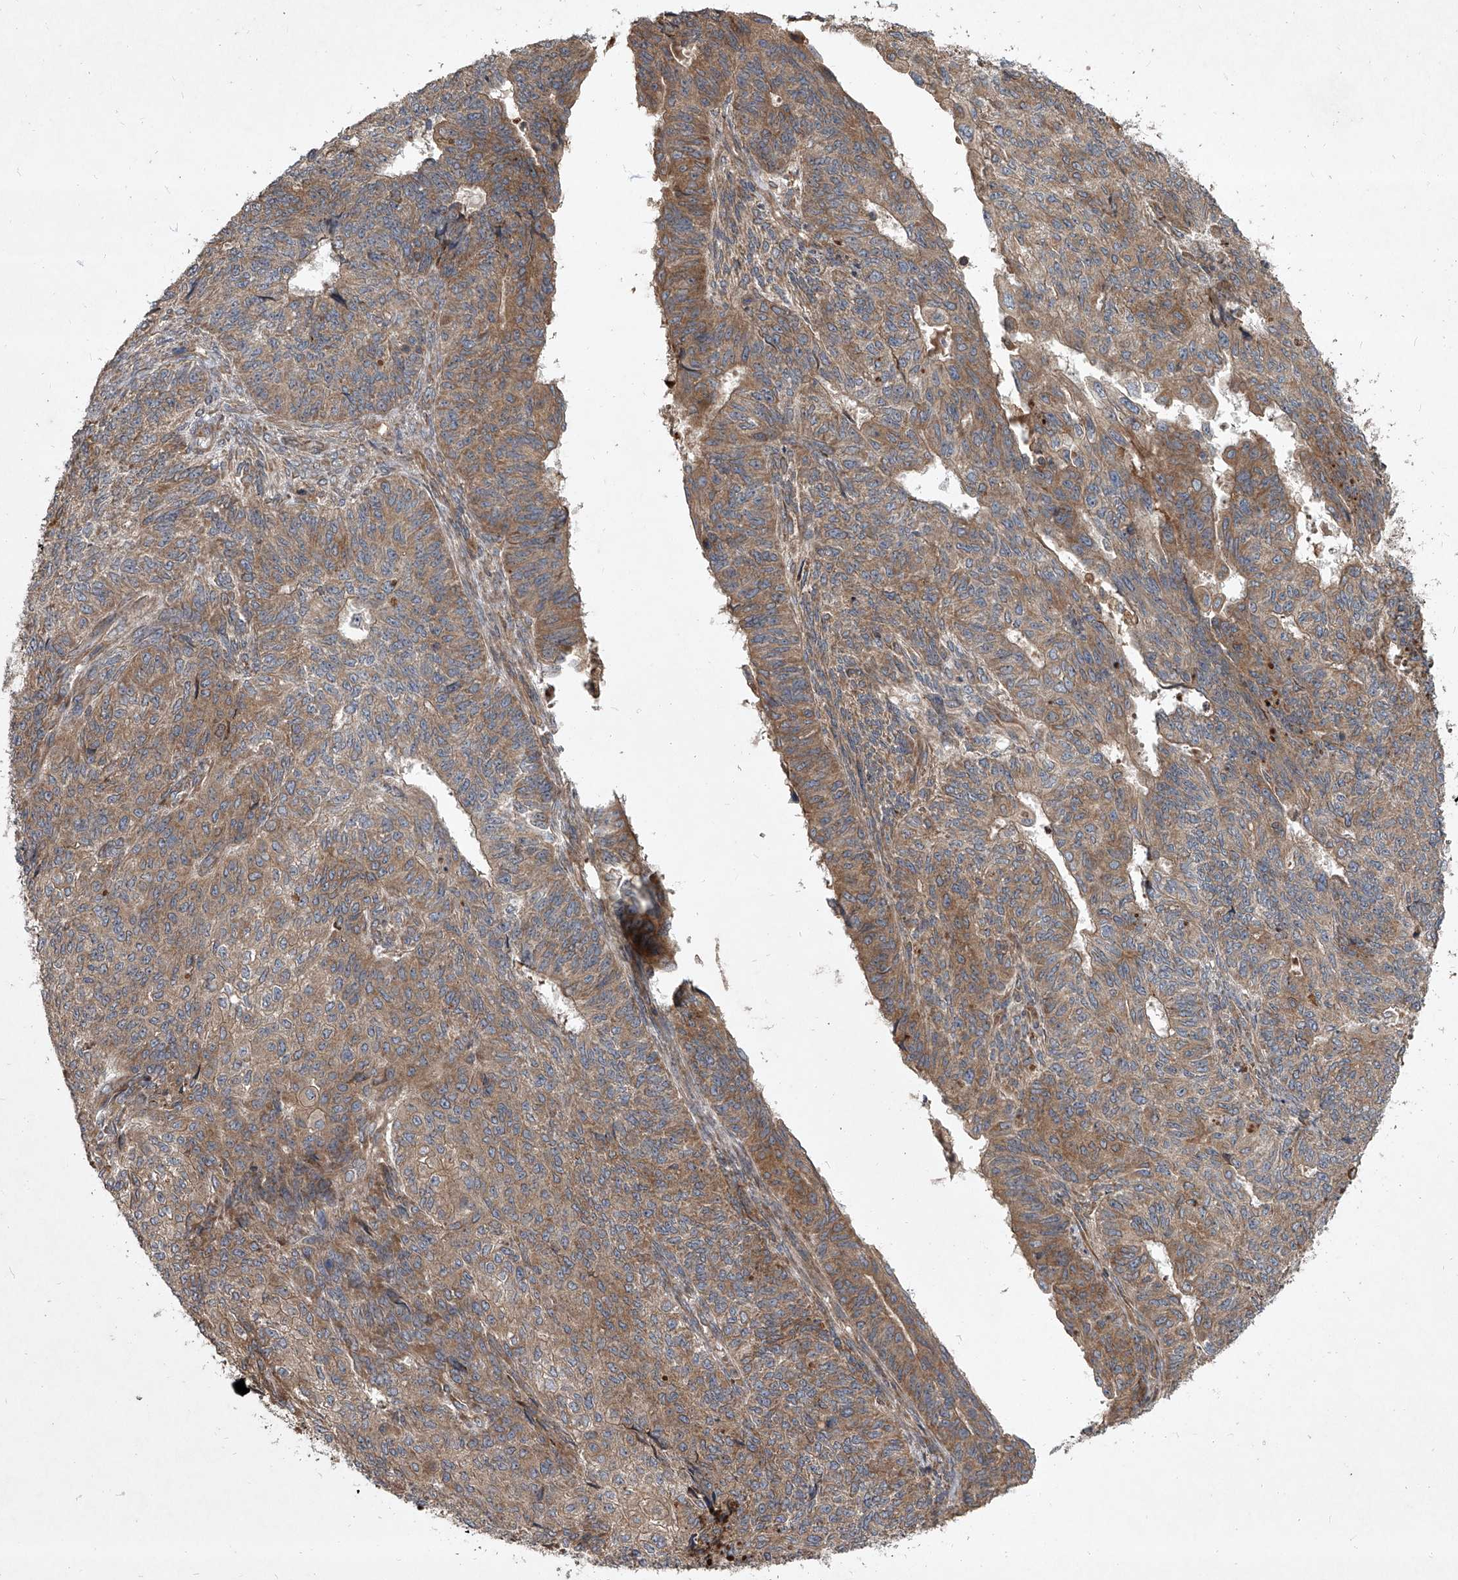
{"staining": {"intensity": "moderate", "quantity": ">75%", "location": "cytoplasmic/membranous"}, "tissue": "endometrial cancer", "cell_type": "Tumor cells", "image_type": "cancer", "snomed": [{"axis": "morphology", "description": "Adenocarcinoma, NOS"}, {"axis": "topography", "description": "Endometrium"}], "caption": "Immunohistochemical staining of human endometrial cancer (adenocarcinoma) demonstrates medium levels of moderate cytoplasmic/membranous staining in approximately >75% of tumor cells. The protein is shown in brown color, while the nuclei are stained blue.", "gene": "EVA1C", "patient": {"sex": "female", "age": 32}}